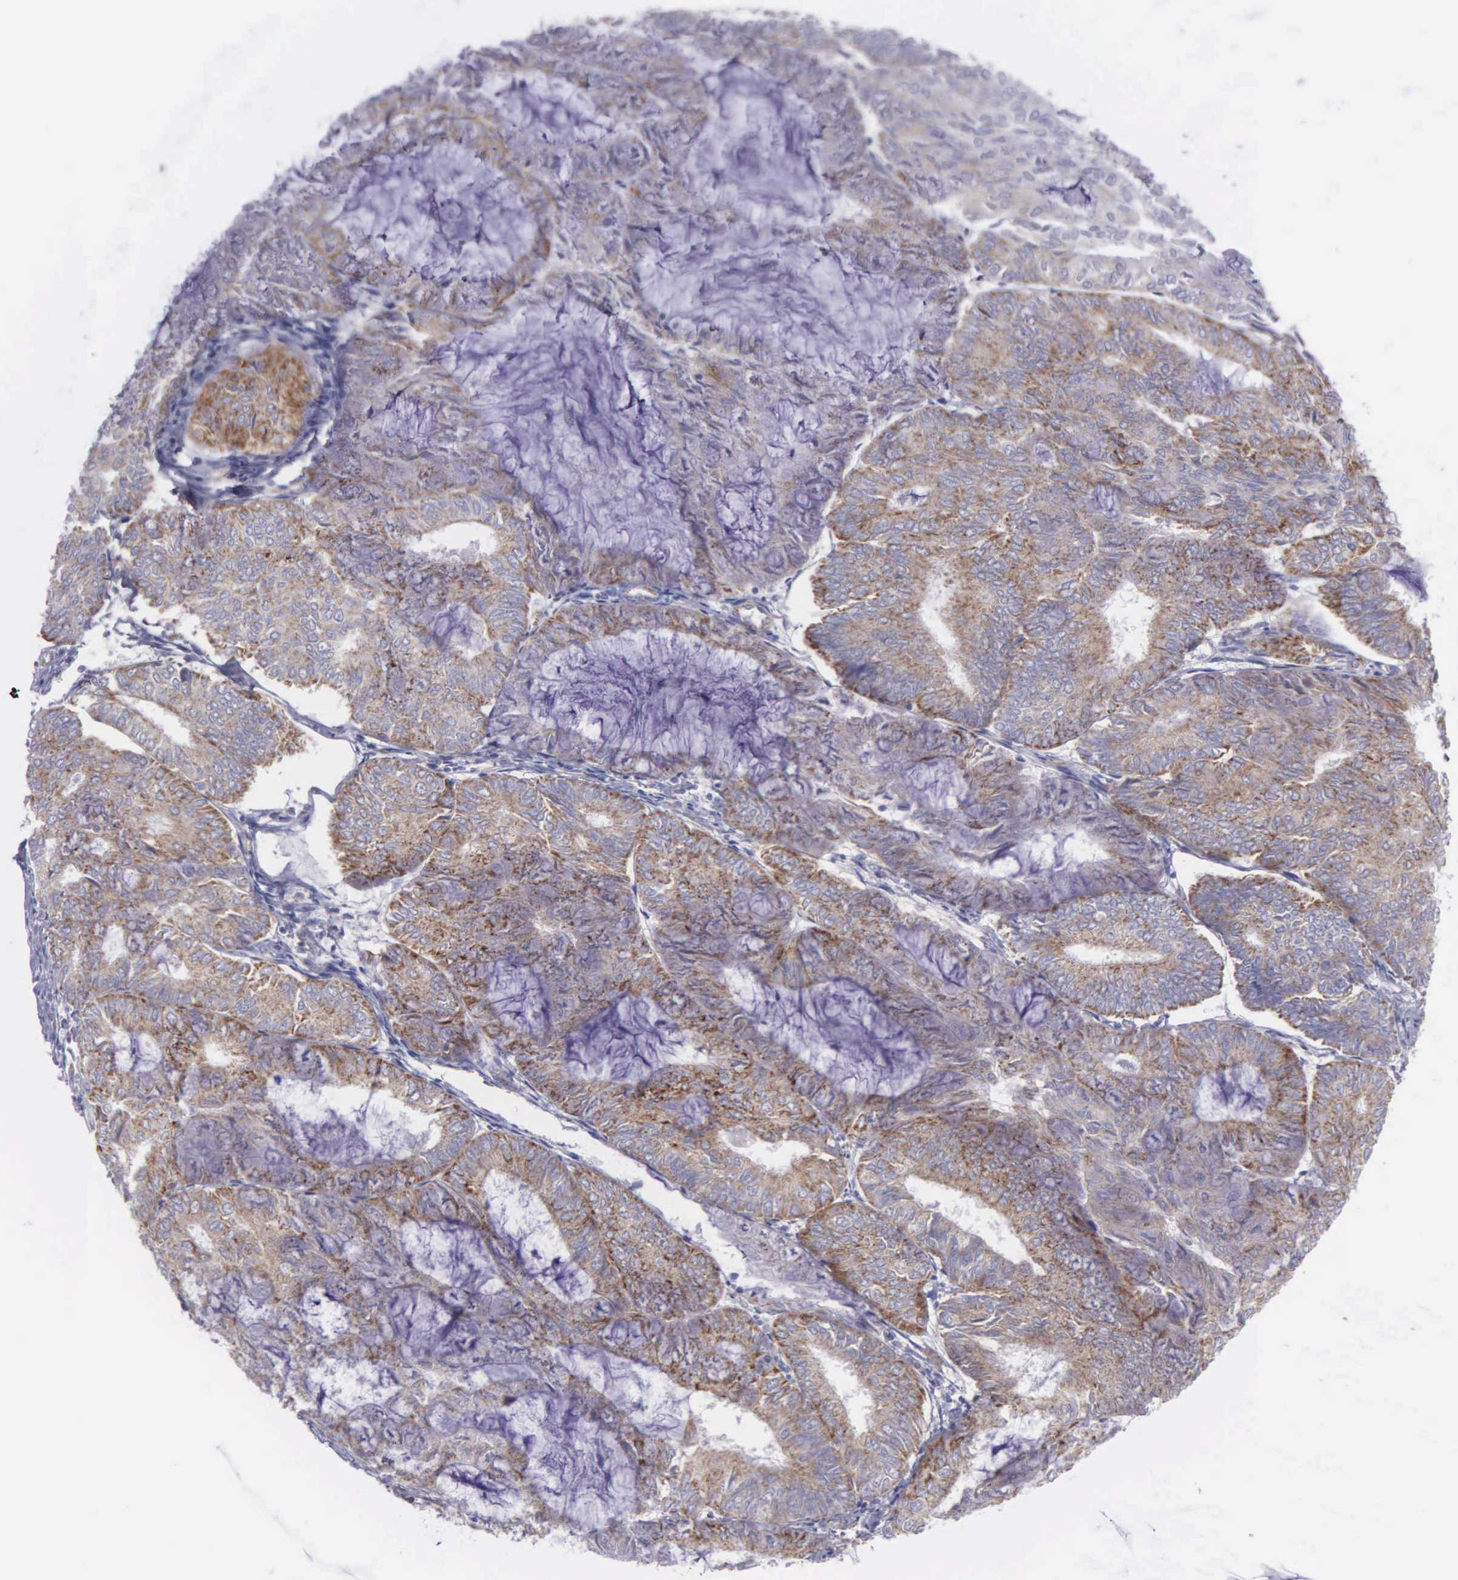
{"staining": {"intensity": "moderate", "quantity": ">75%", "location": "cytoplasmic/membranous"}, "tissue": "endometrial cancer", "cell_type": "Tumor cells", "image_type": "cancer", "snomed": [{"axis": "morphology", "description": "Adenocarcinoma, NOS"}, {"axis": "topography", "description": "Endometrium"}], "caption": "Protein expression analysis of adenocarcinoma (endometrial) shows moderate cytoplasmic/membranous expression in about >75% of tumor cells. Immunohistochemistry (ihc) stains the protein of interest in brown and the nuclei are stained blue.", "gene": "SYNJ2BP", "patient": {"sex": "female", "age": 59}}